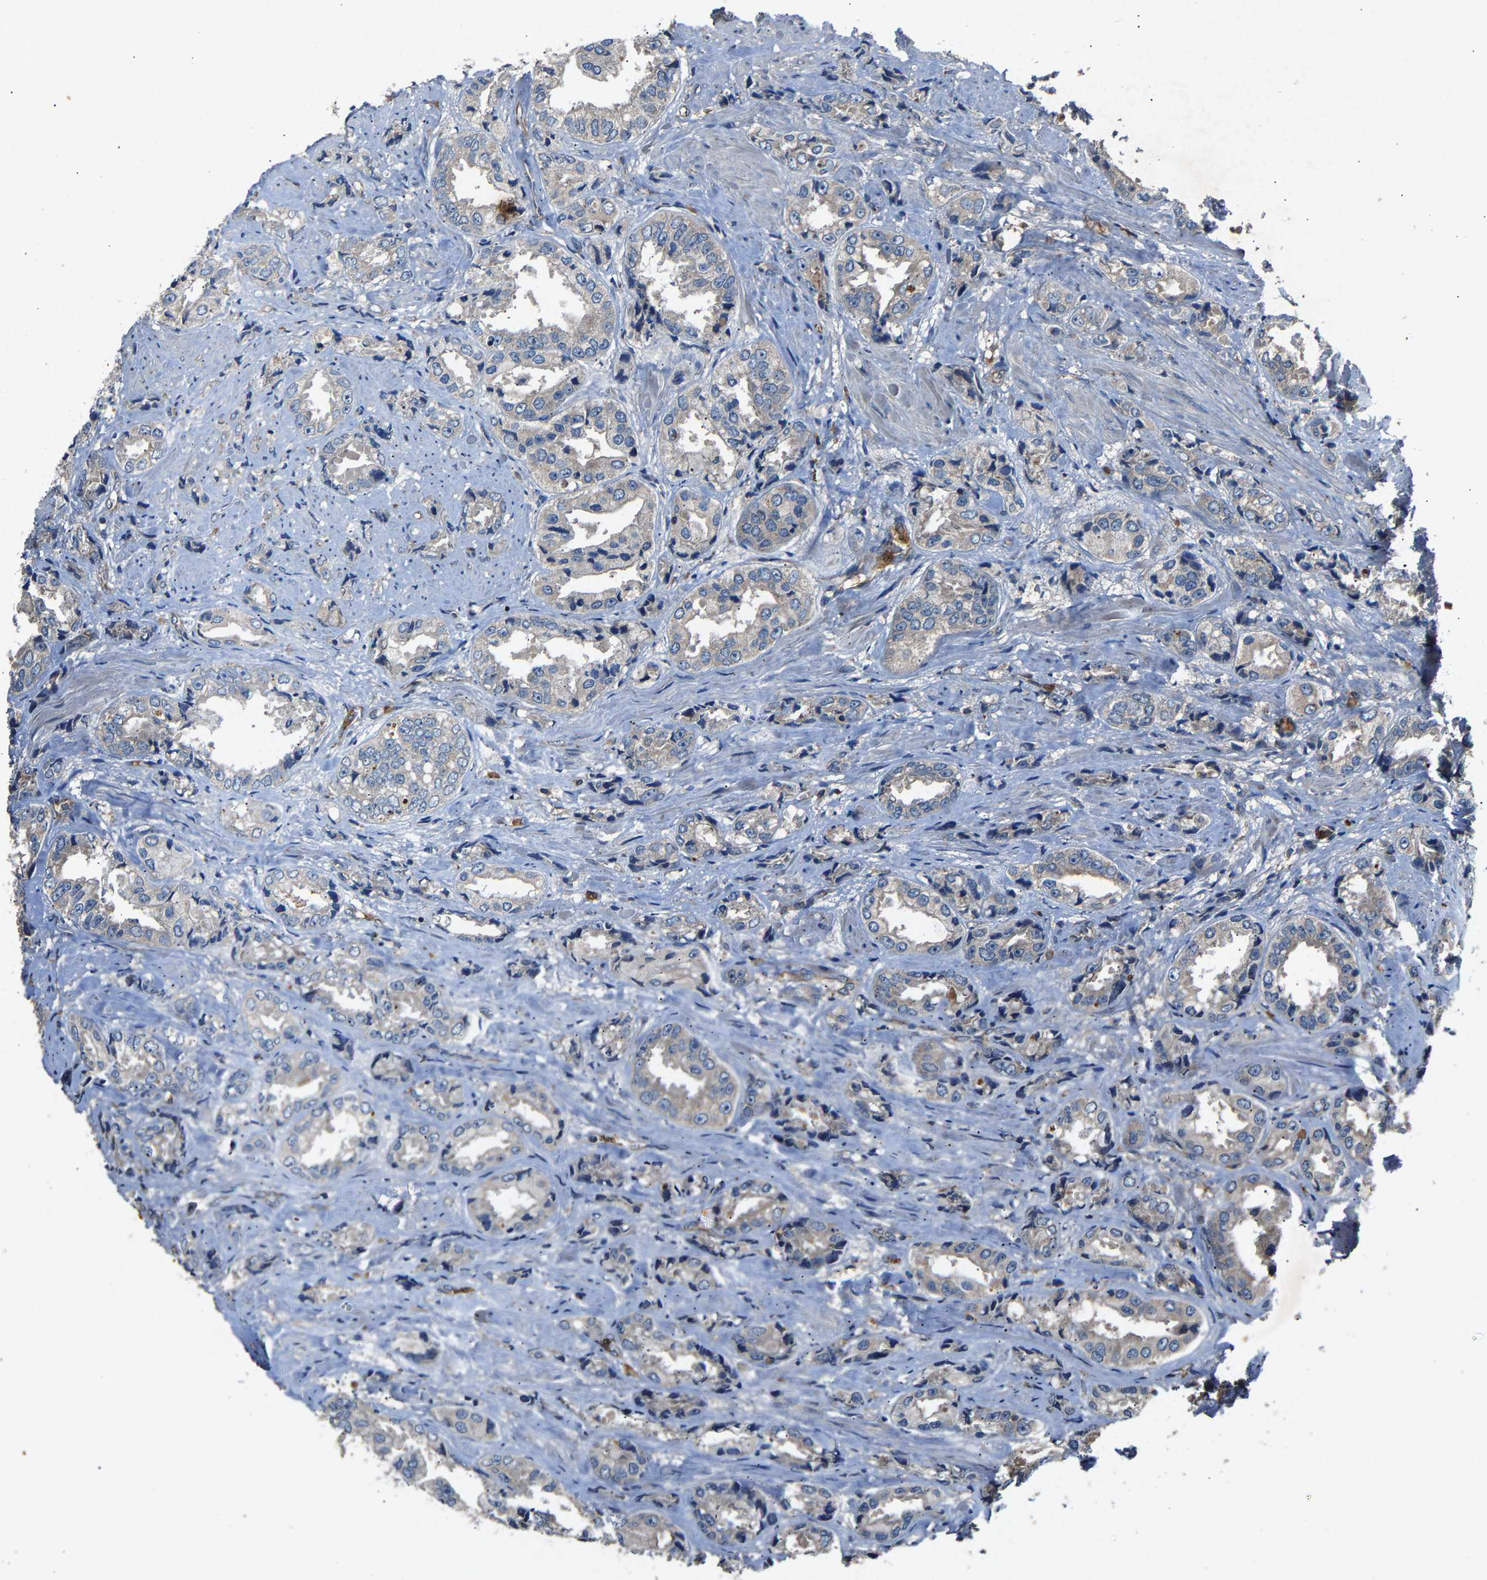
{"staining": {"intensity": "negative", "quantity": "none", "location": "none"}, "tissue": "prostate cancer", "cell_type": "Tumor cells", "image_type": "cancer", "snomed": [{"axis": "morphology", "description": "Adenocarcinoma, High grade"}, {"axis": "topography", "description": "Prostate"}], "caption": "Immunohistochemistry (IHC) of adenocarcinoma (high-grade) (prostate) exhibits no positivity in tumor cells.", "gene": "PPID", "patient": {"sex": "male", "age": 61}}